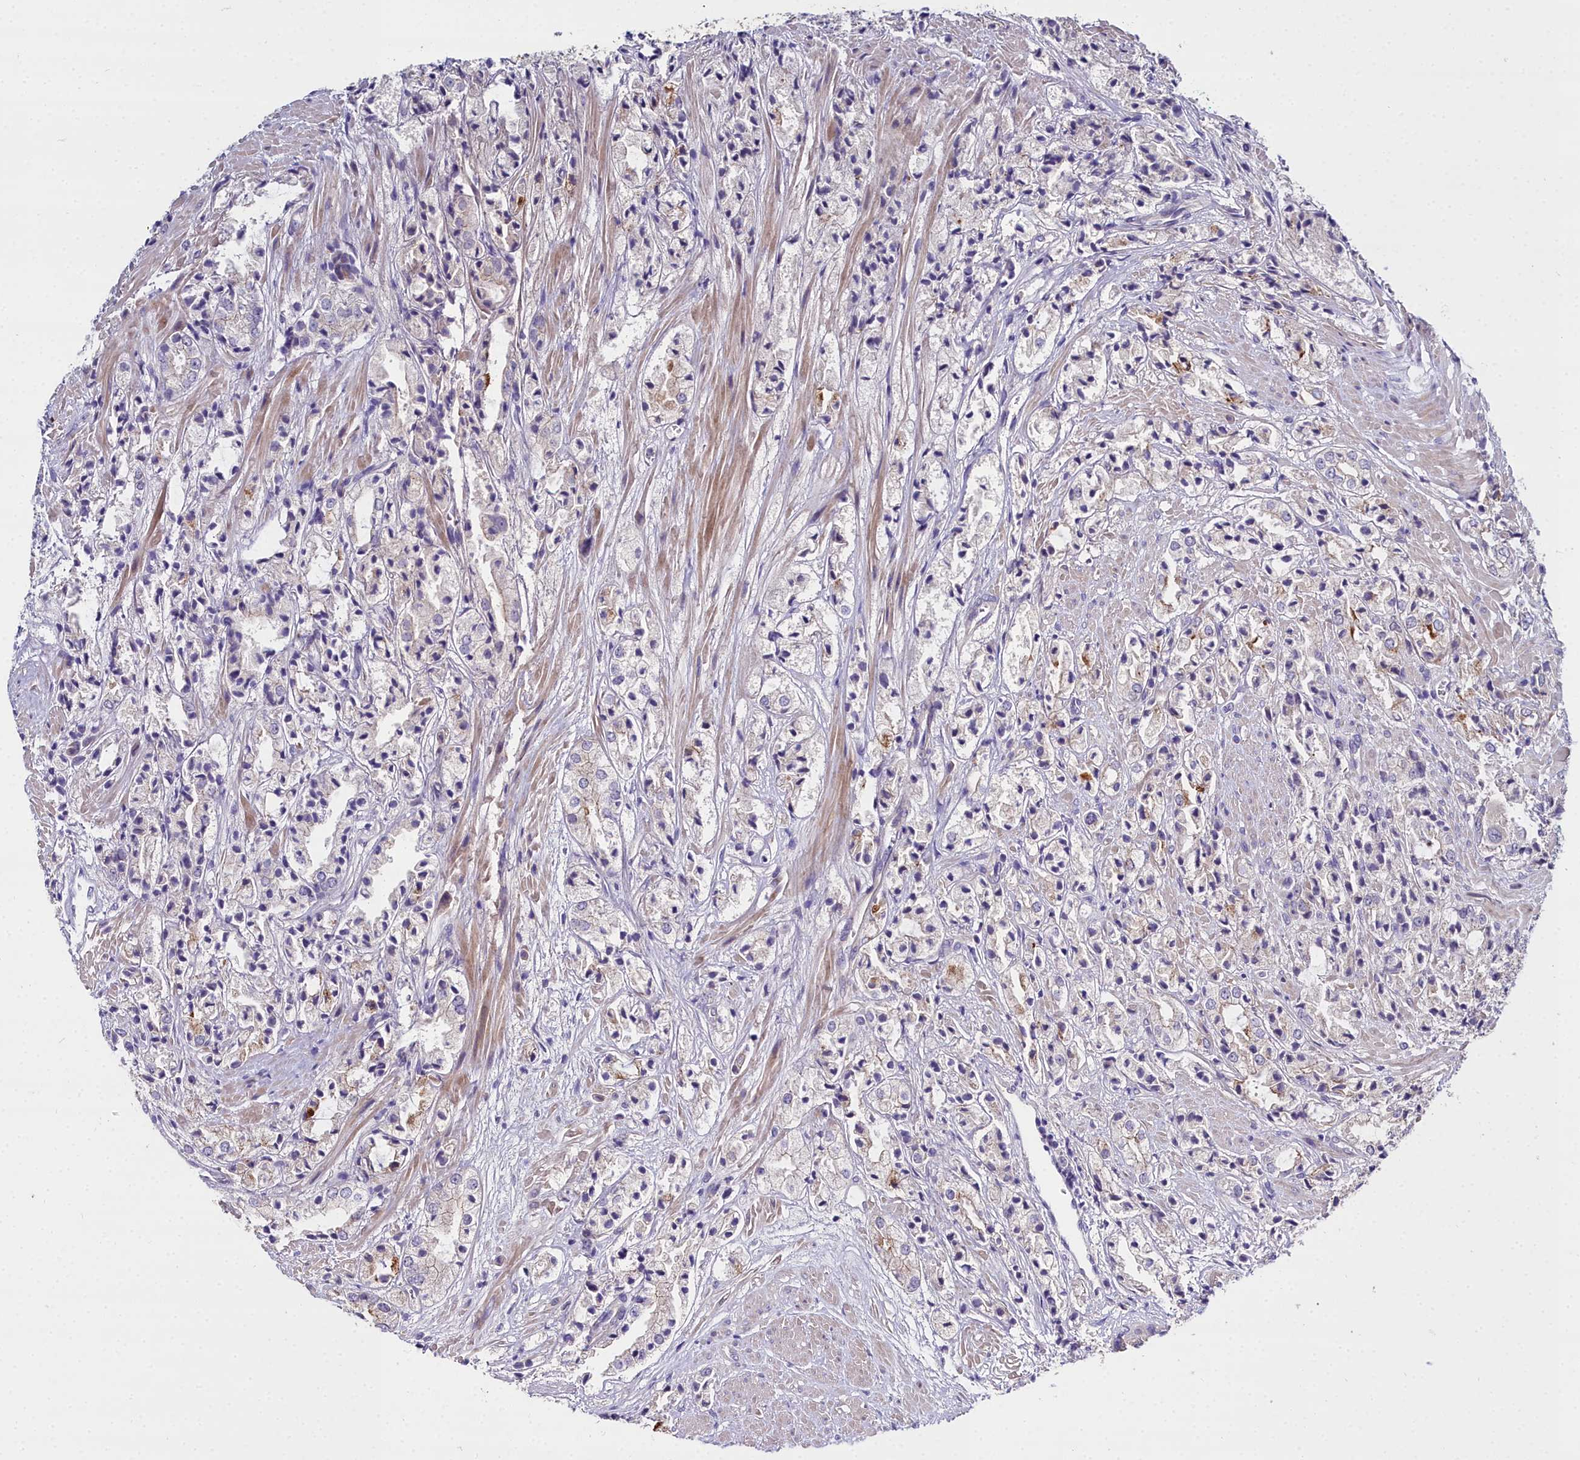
{"staining": {"intensity": "moderate", "quantity": "<25%", "location": "cytoplasmic/membranous"}, "tissue": "prostate cancer", "cell_type": "Tumor cells", "image_type": "cancer", "snomed": [{"axis": "morphology", "description": "Adenocarcinoma, High grade"}, {"axis": "topography", "description": "Prostate"}], "caption": "DAB (3,3'-diaminobenzidine) immunohistochemical staining of human adenocarcinoma (high-grade) (prostate) reveals moderate cytoplasmic/membranous protein staining in approximately <25% of tumor cells. (DAB IHC with brightfield microscopy, high magnification).", "gene": "NT5M", "patient": {"sex": "male", "age": 50}}